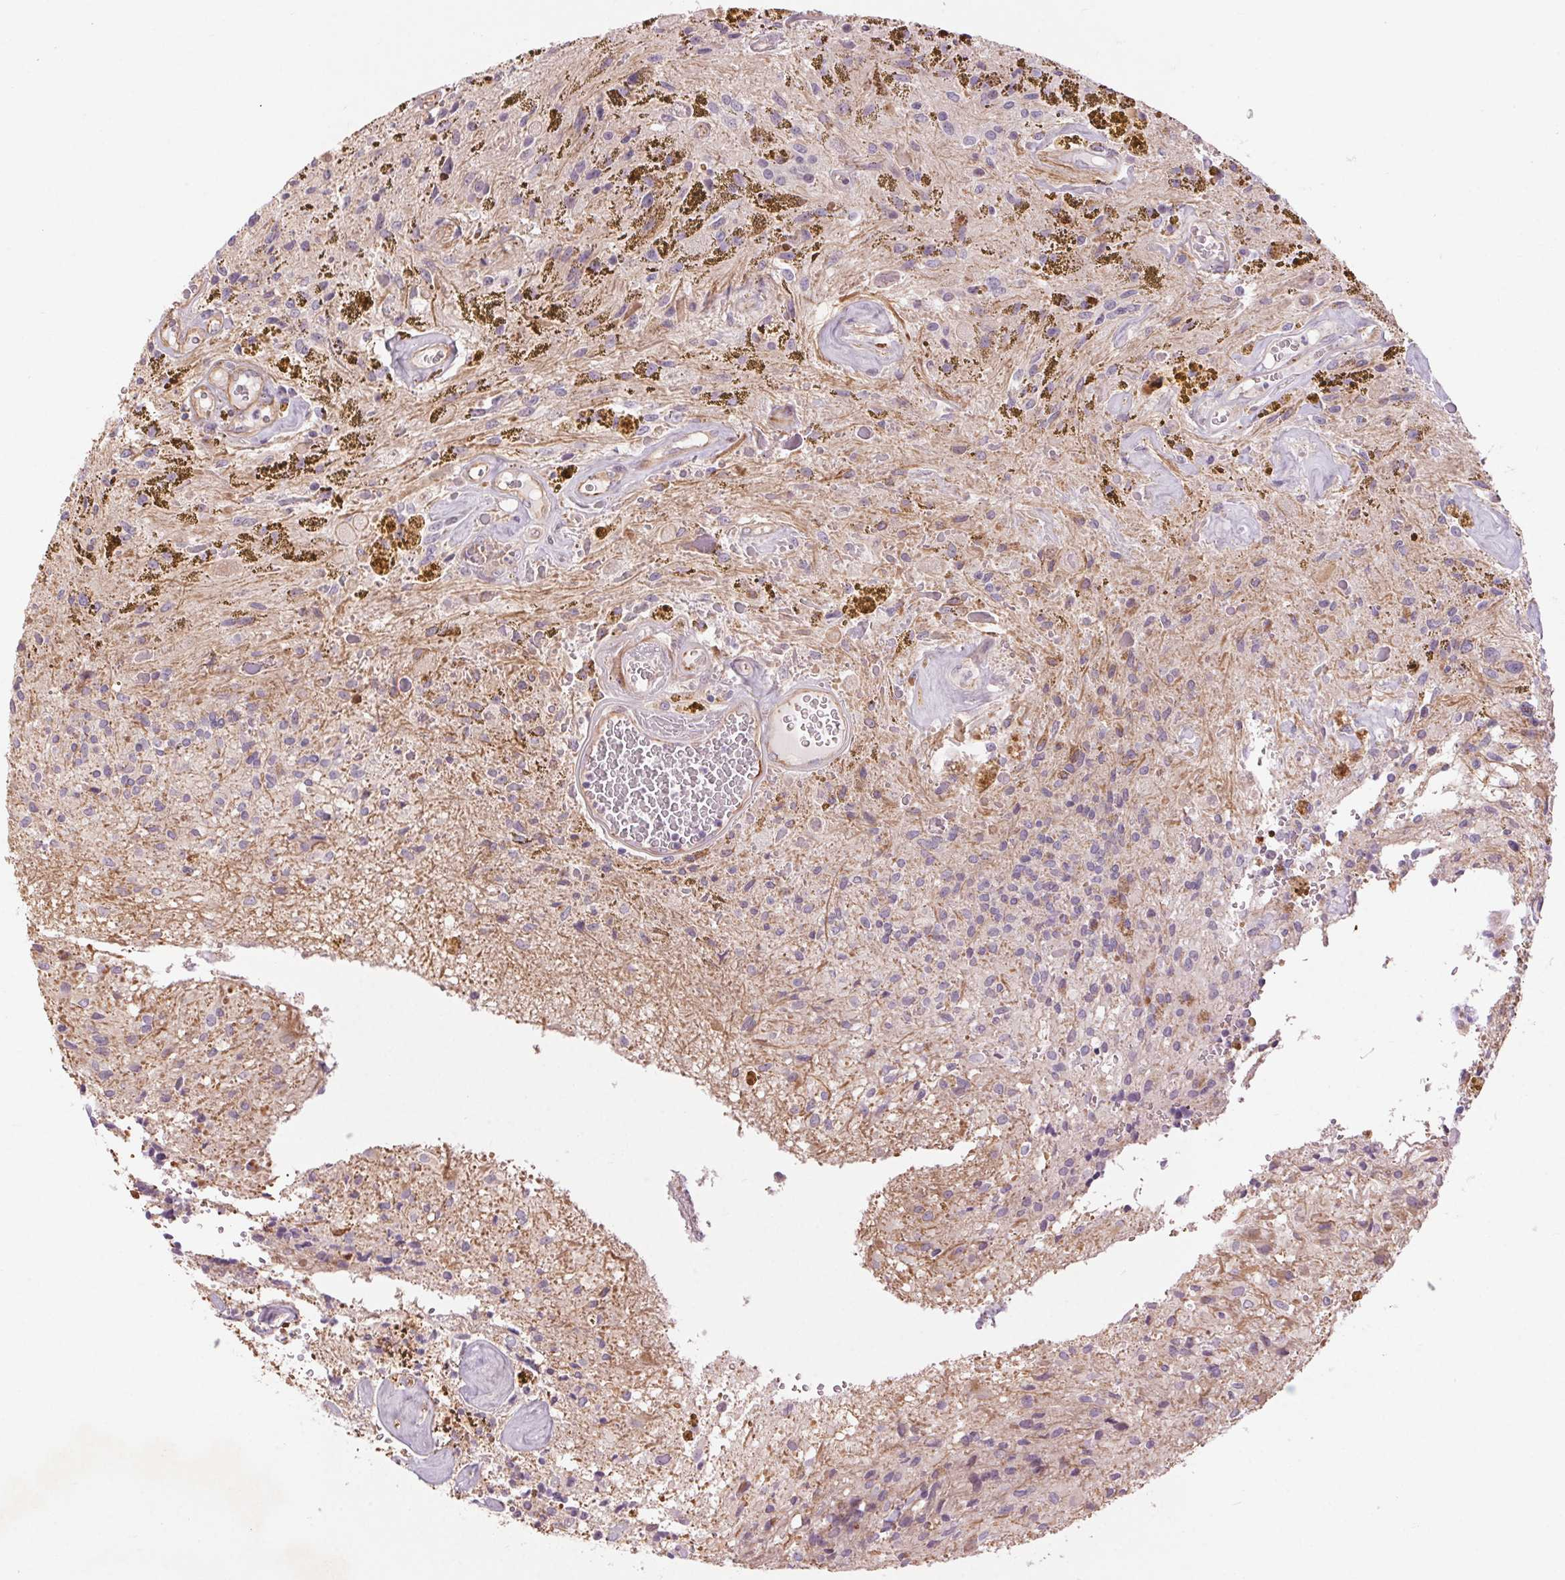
{"staining": {"intensity": "negative", "quantity": "none", "location": "none"}, "tissue": "glioma", "cell_type": "Tumor cells", "image_type": "cancer", "snomed": [{"axis": "morphology", "description": "Glioma, malignant, Low grade"}, {"axis": "topography", "description": "Cerebellum"}], "caption": "Immunohistochemistry (IHC) of human malignant glioma (low-grade) exhibits no expression in tumor cells.", "gene": "CCSER1", "patient": {"sex": "female", "age": 14}}